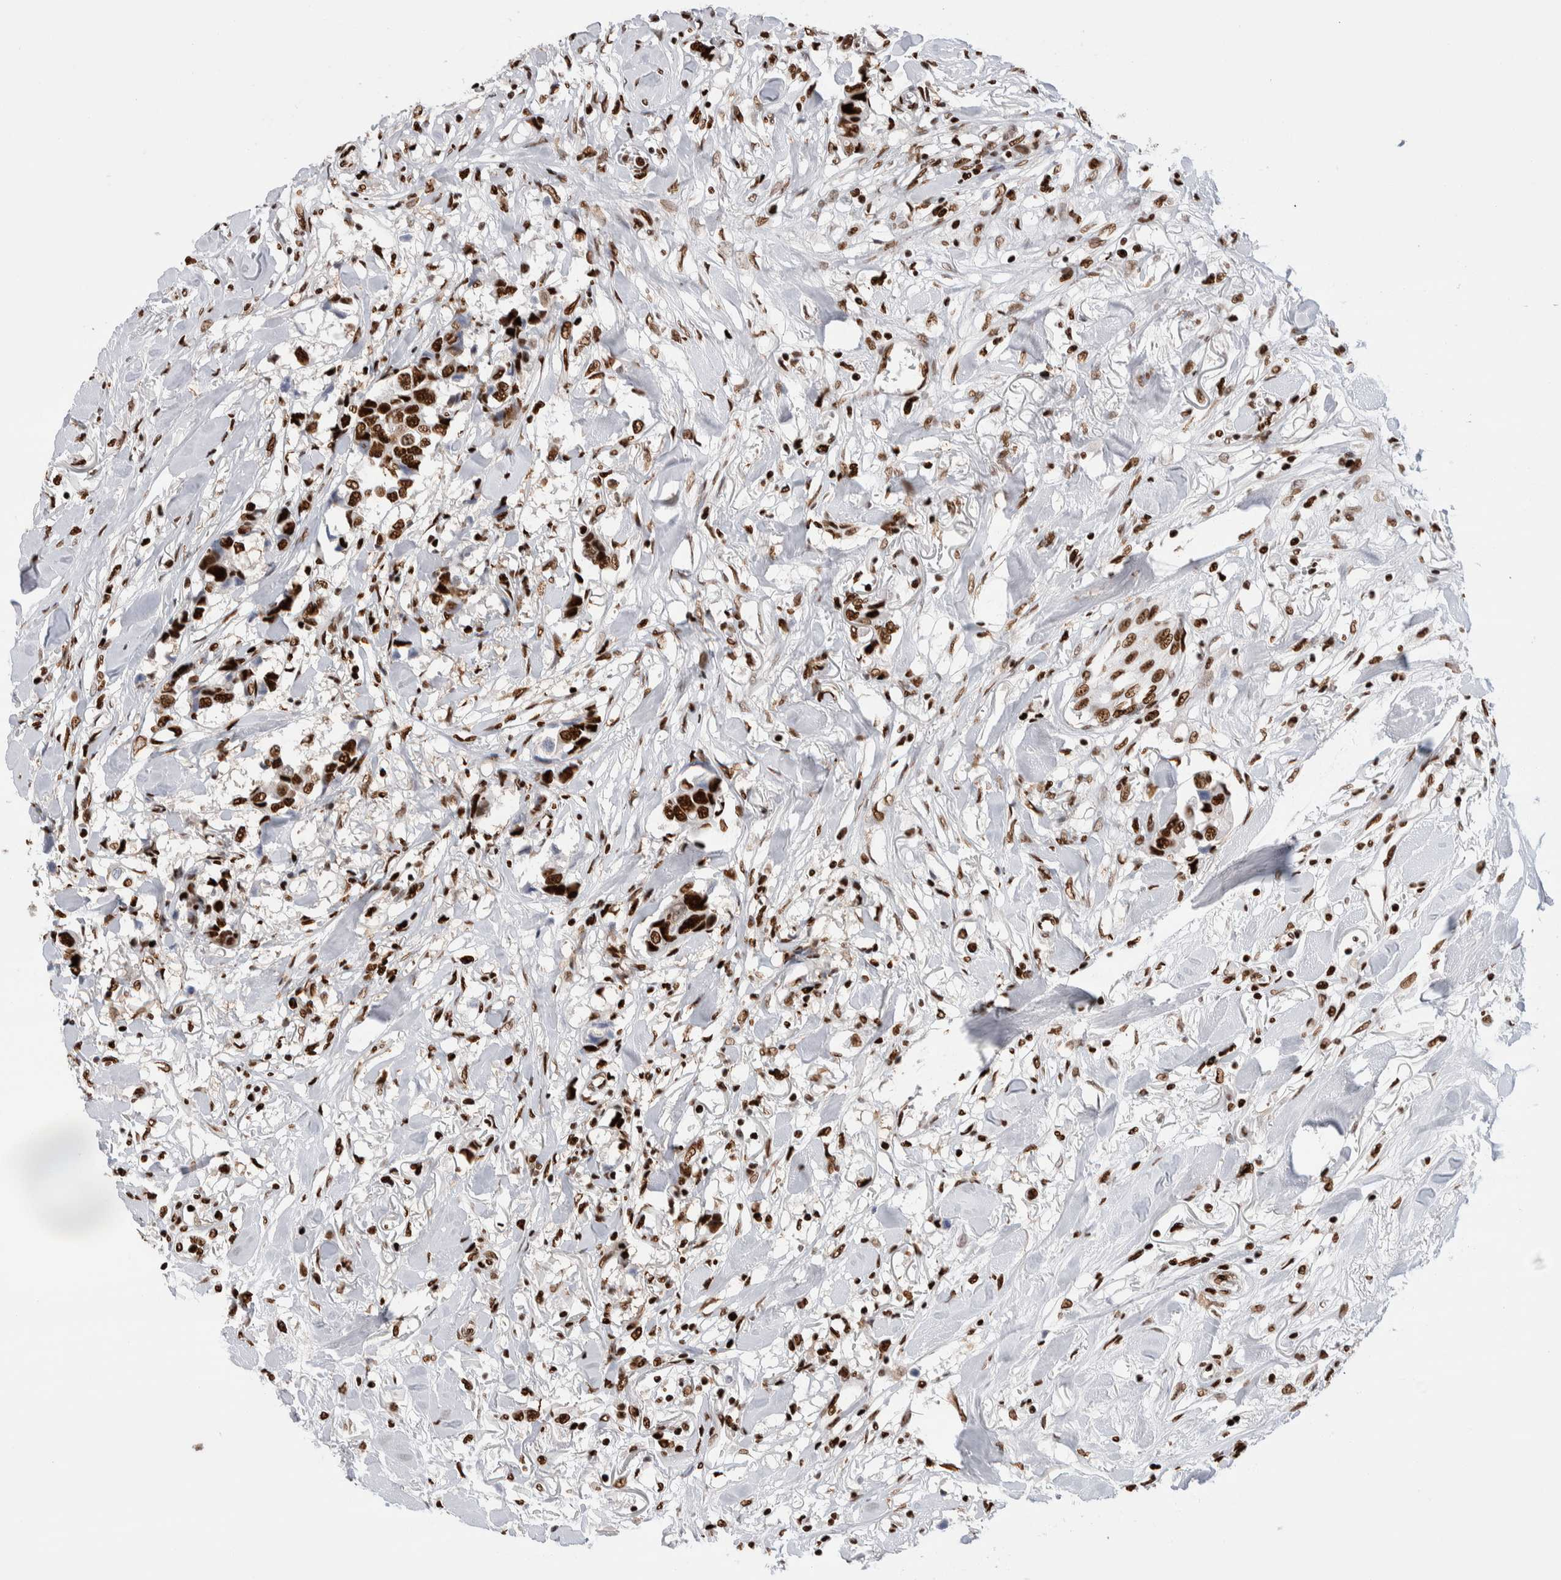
{"staining": {"intensity": "strong", "quantity": ">75%", "location": "nuclear"}, "tissue": "breast cancer", "cell_type": "Tumor cells", "image_type": "cancer", "snomed": [{"axis": "morphology", "description": "Duct carcinoma"}, {"axis": "topography", "description": "Breast"}], "caption": "The photomicrograph reveals staining of breast cancer, revealing strong nuclear protein staining (brown color) within tumor cells.", "gene": "RNASEK-C17orf49", "patient": {"sex": "female", "age": 80}}